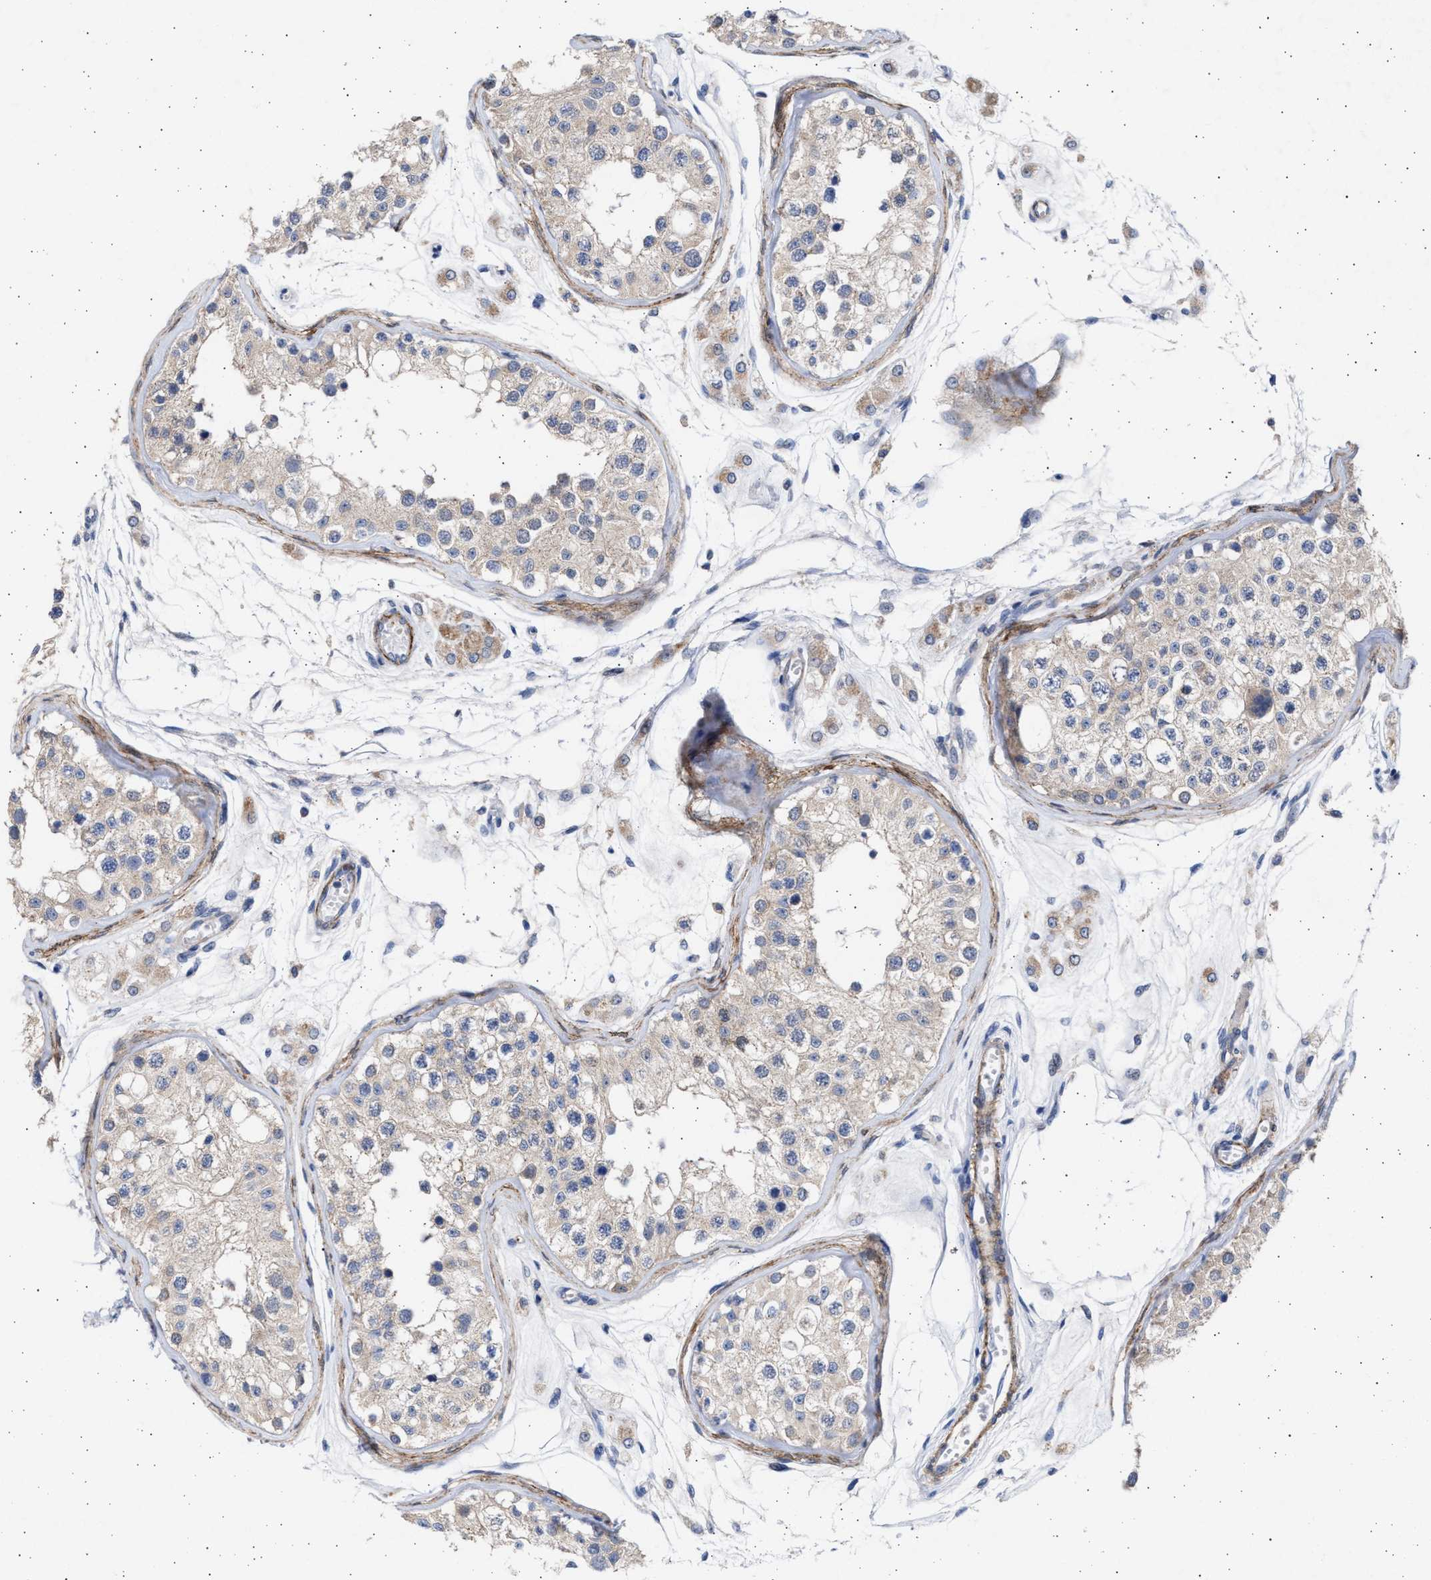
{"staining": {"intensity": "weak", "quantity": ">75%", "location": "cytoplasmic/membranous"}, "tissue": "testis", "cell_type": "Cells in seminiferous ducts", "image_type": "normal", "snomed": [{"axis": "morphology", "description": "Normal tissue, NOS"}, {"axis": "morphology", "description": "Adenocarcinoma, metastatic, NOS"}, {"axis": "topography", "description": "Testis"}], "caption": "Benign testis exhibits weak cytoplasmic/membranous positivity in approximately >75% of cells in seminiferous ducts.", "gene": "NBR1", "patient": {"sex": "male", "age": 26}}